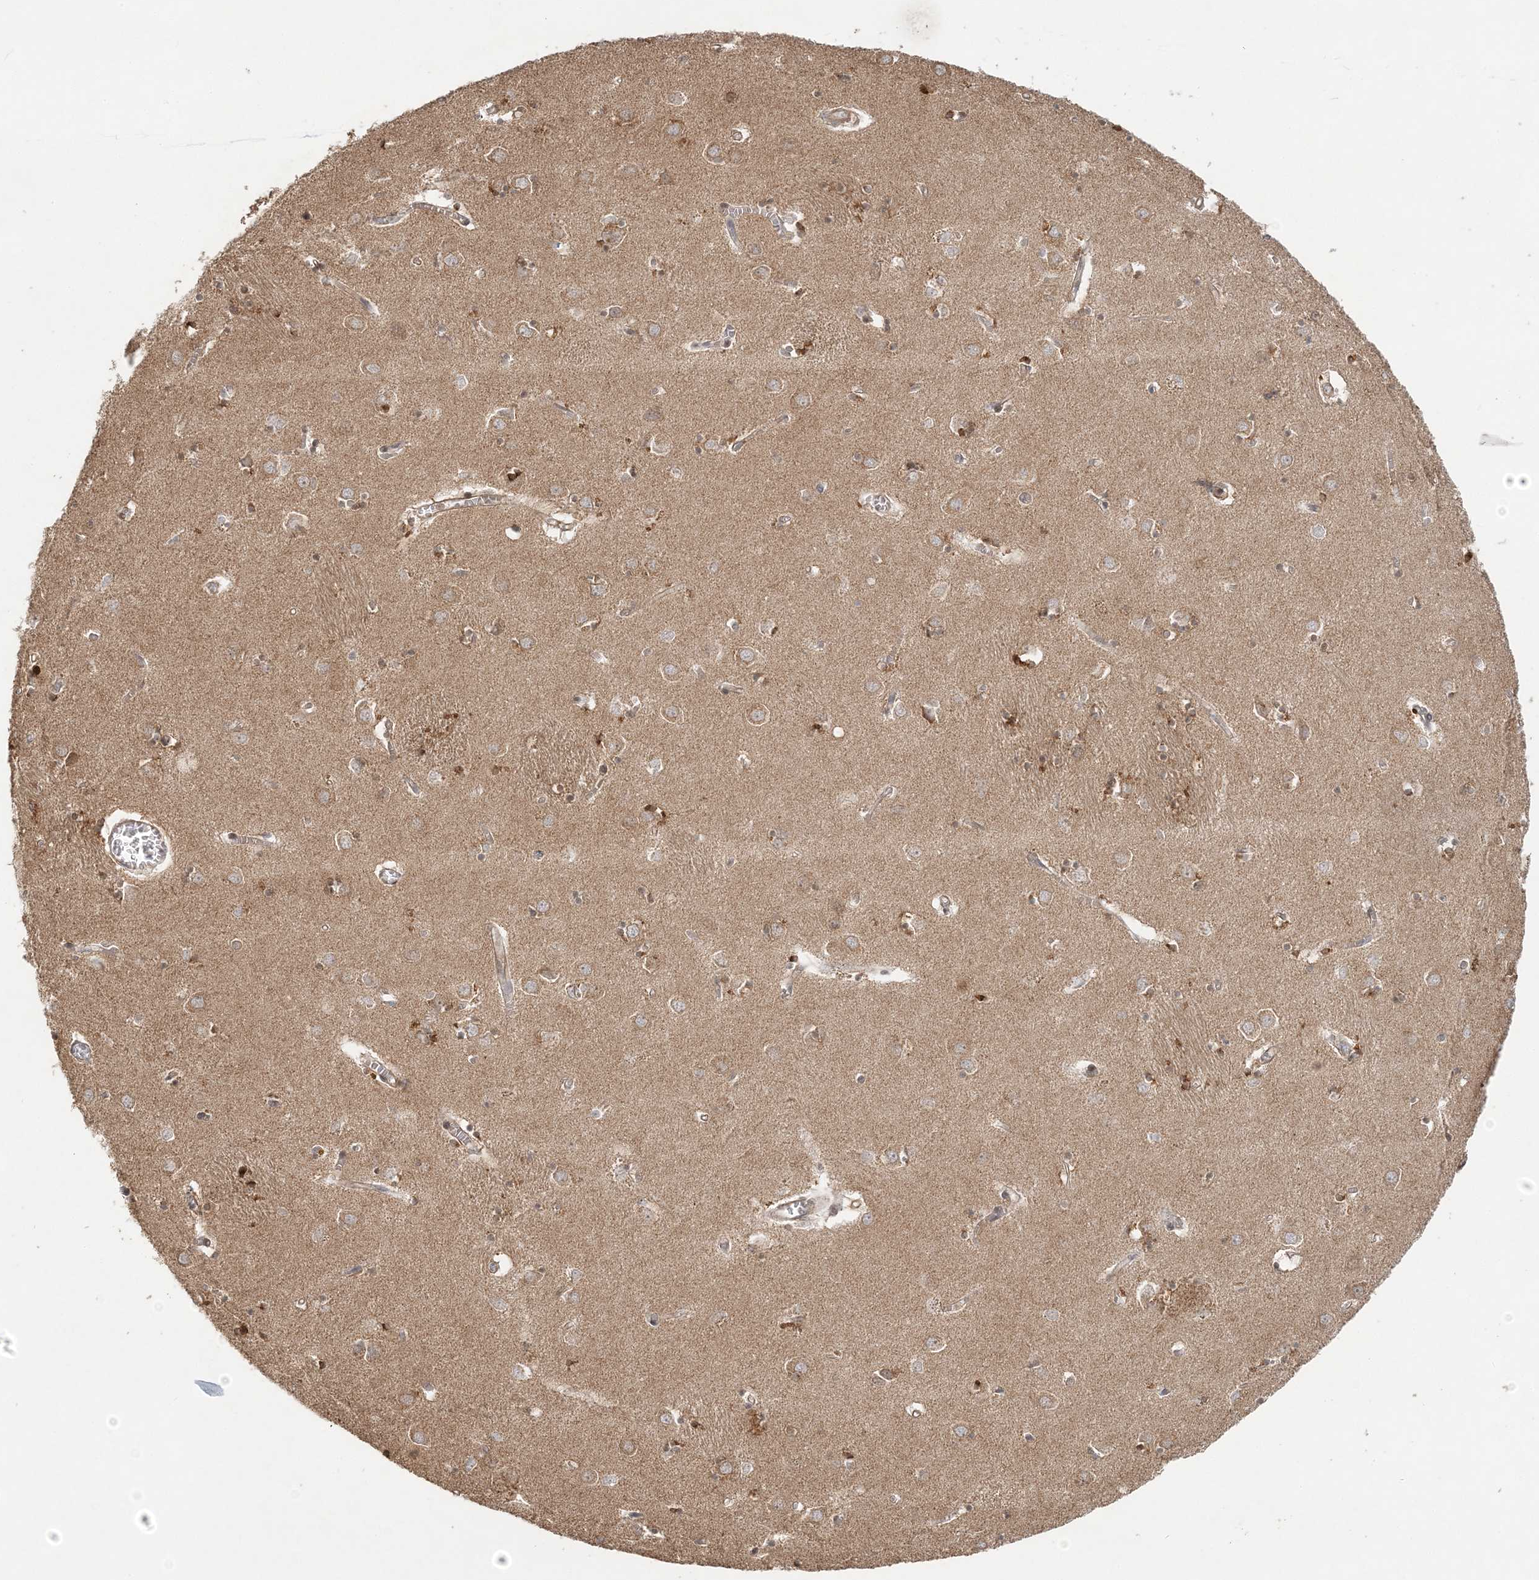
{"staining": {"intensity": "moderate", "quantity": ">75%", "location": "cytoplasmic/membranous"}, "tissue": "caudate", "cell_type": "Glial cells", "image_type": "normal", "snomed": [{"axis": "morphology", "description": "Normal tissue, NOS"}, {"axis": "topography", "description": "Lateral ventricle wall"}], "caption": "Glial cells display medium levels of moderate cytoplasmic/membranous staining in about >75% of cells in benign caudate.", "gene": "KIAA0232", "patient": {"sex": "male", "age": 70}}